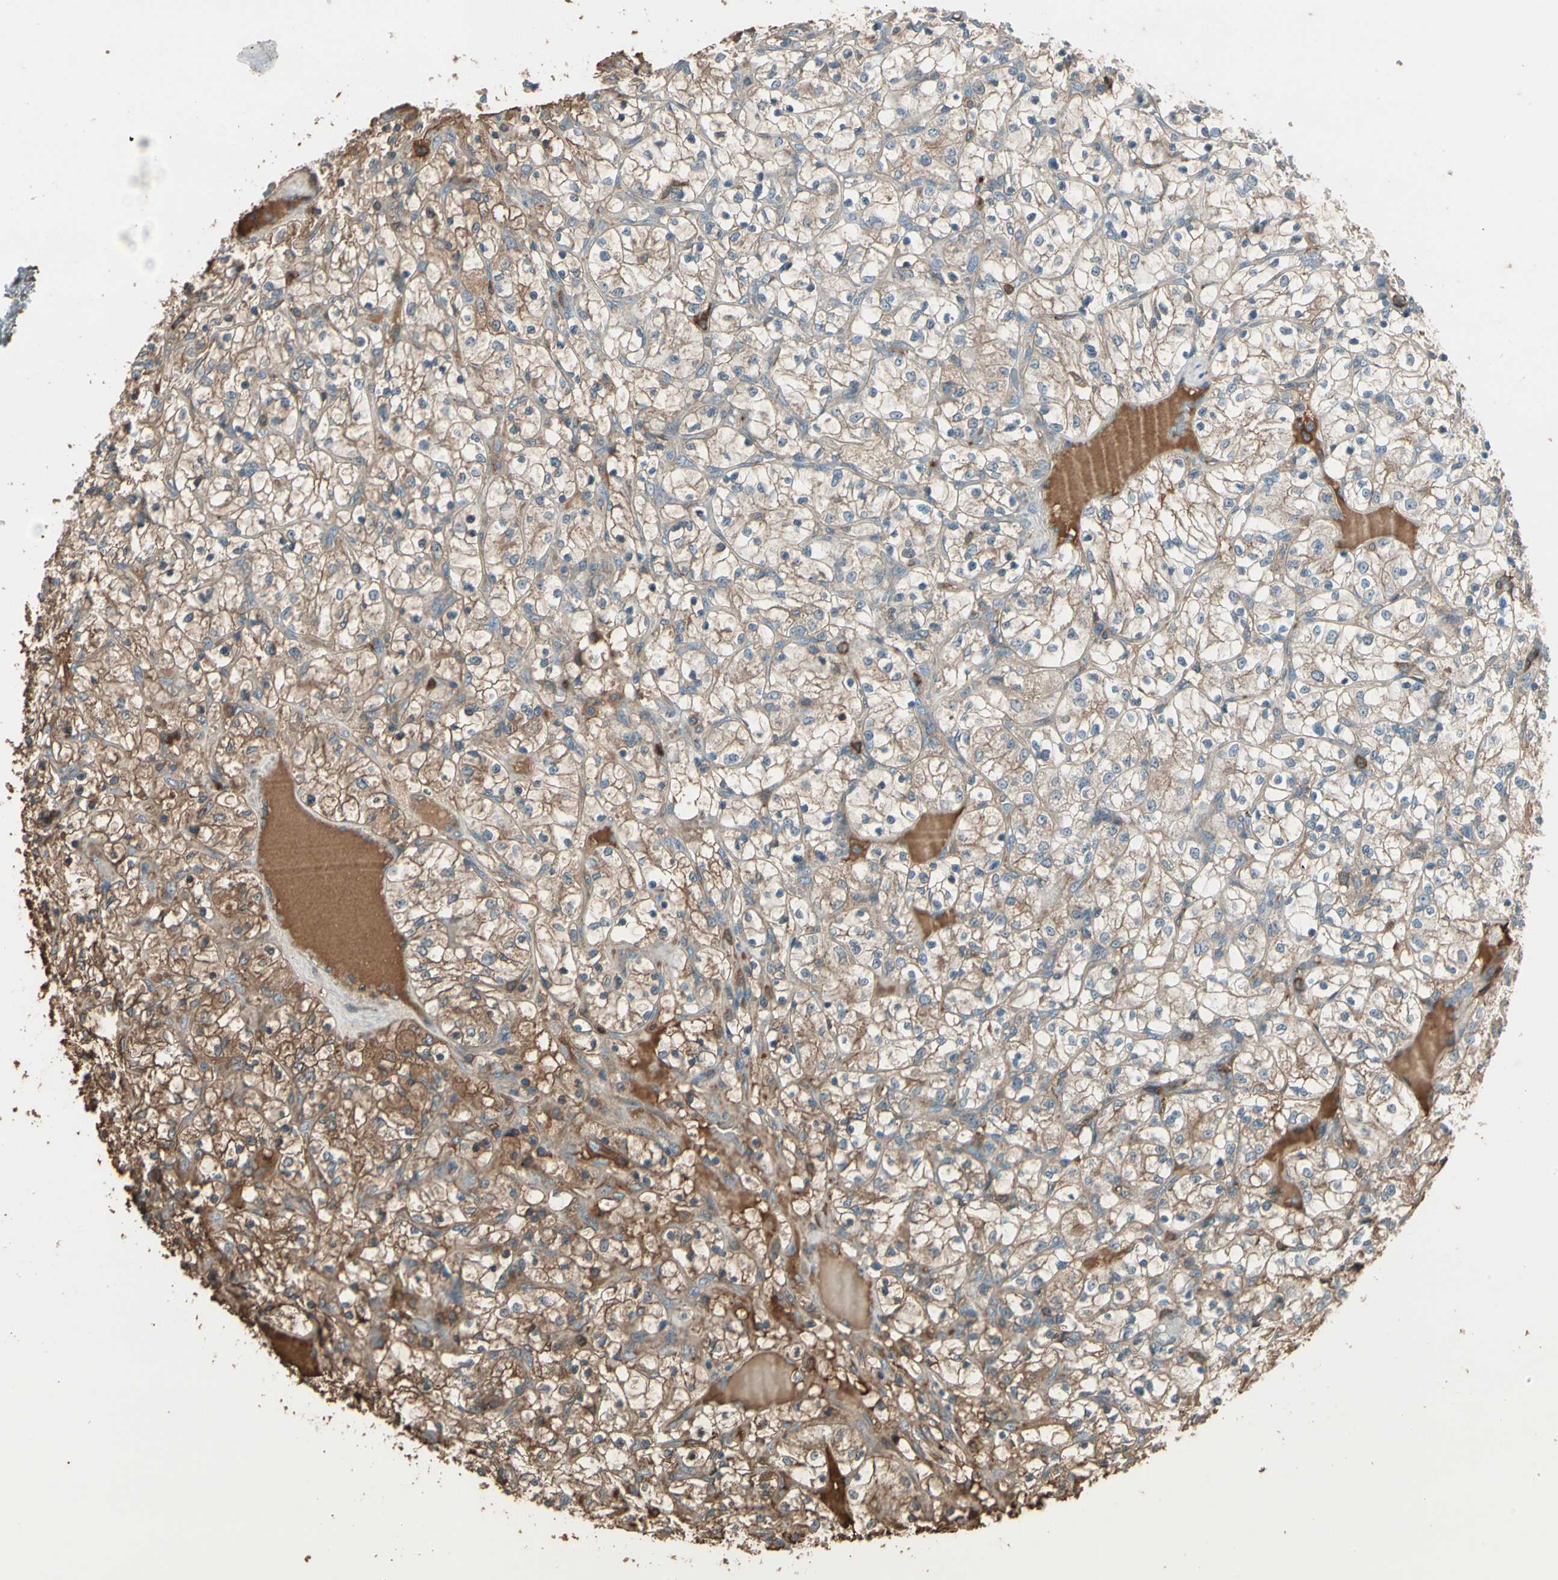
{"staining": {"intensity": "weak", "quantity": ">75%", "location": "cytoplasmic/membranous"}, "tissue": "renal cancer", "cell_type": "Tumor cells", "image_type": "cancer", "snomed": [{"axis": "morphology", "description": "Adenocarcinoma, NOS"}, {"axis": "topography", "description": "Kidney"}], "caption": "This histopathology image exhibits IHC staining of human renal cancer (adenocarcinoma), with low weak cytoplasmic/membranous positivity in about >75% of tumor cells.", "gene": "STX11", "patient": {"sex": "female", "age": 69}}